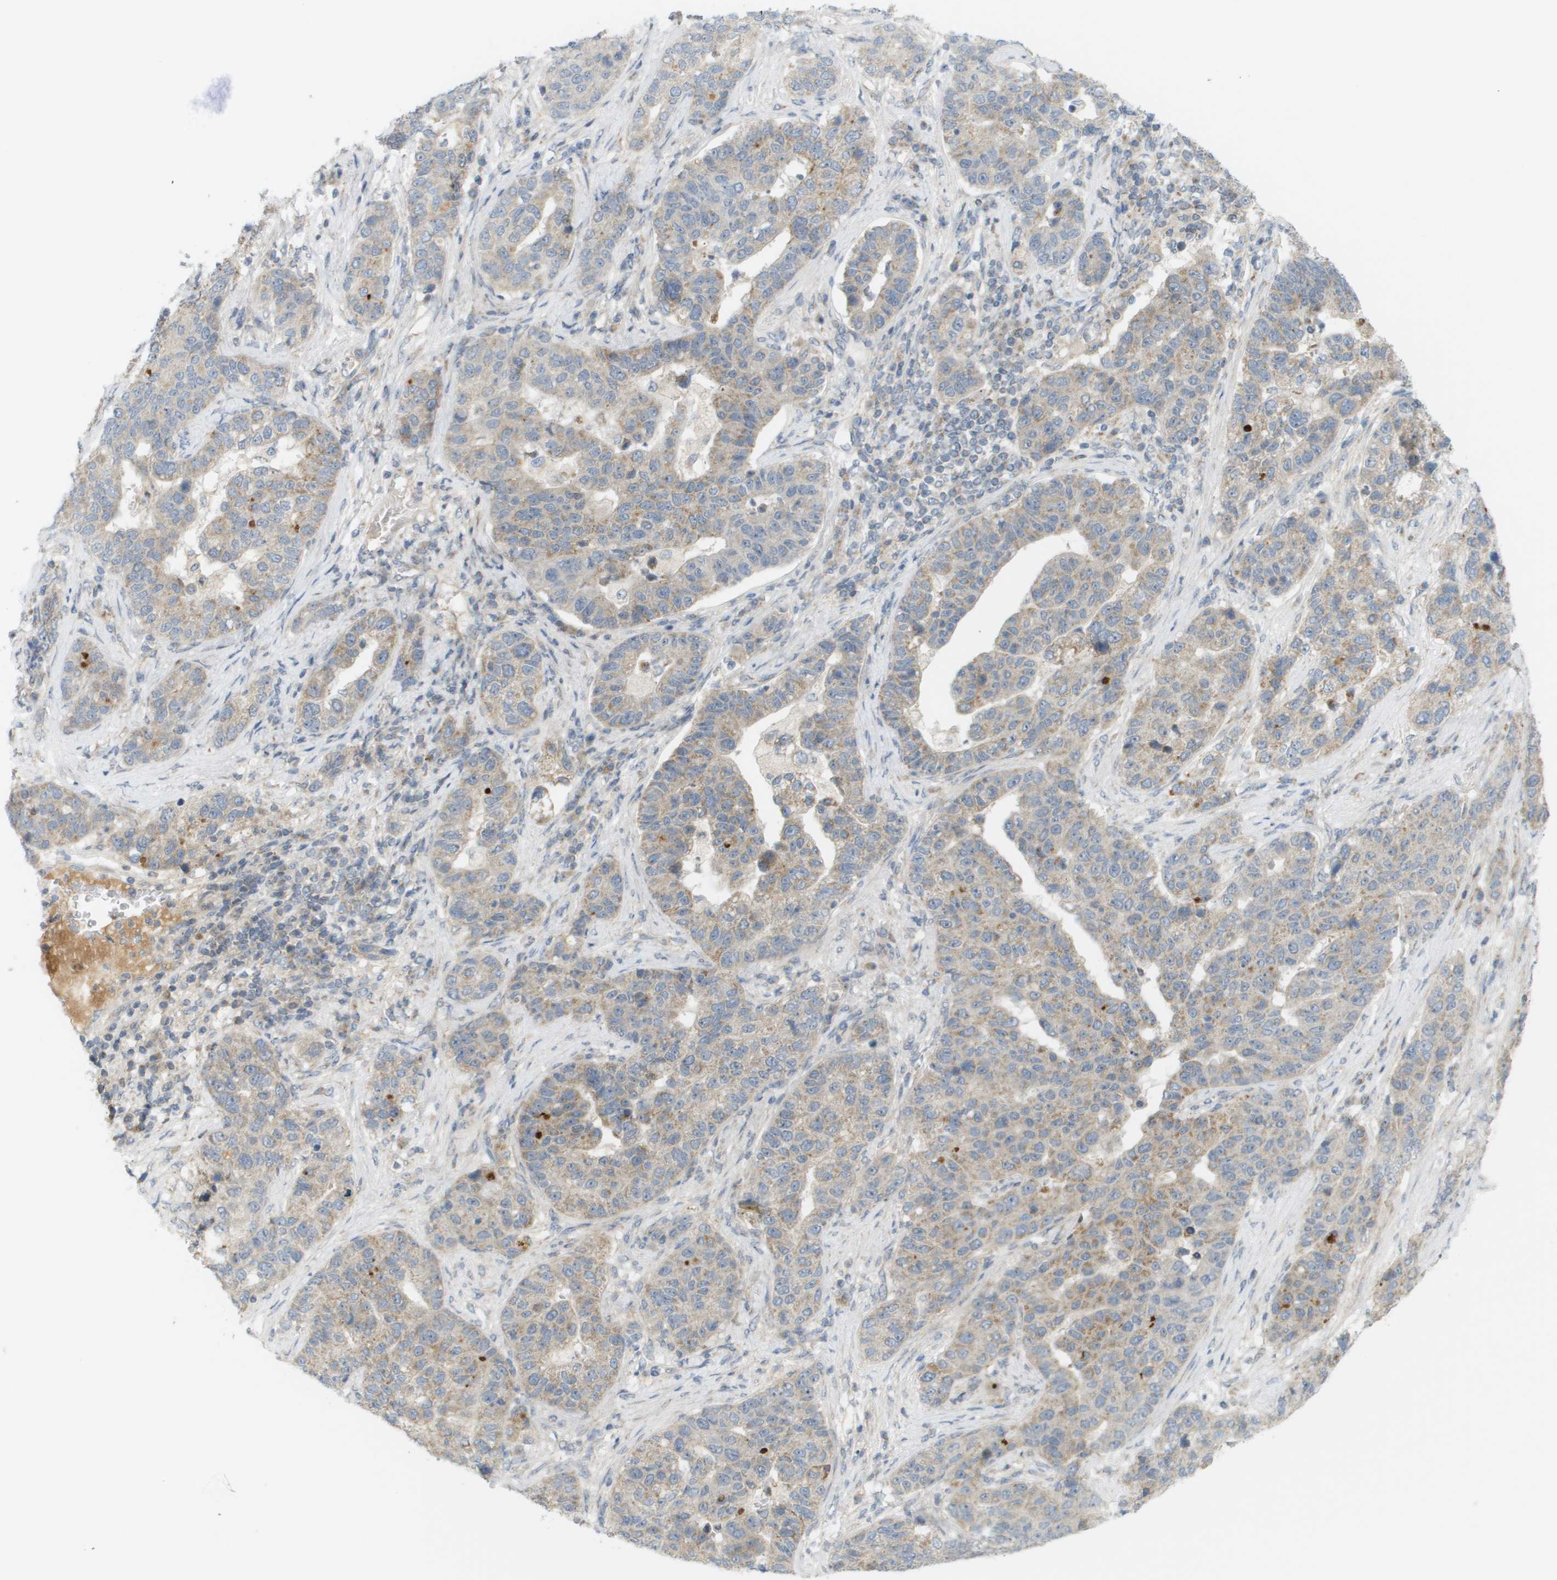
{"staining": {"intensity": "weak", "quantity": ">75%", "location": "cytoplasmic/membranous"}, "tissue": "pancreatic cancer", "cell_type": "Tumor cells", "image_type": "cancer", "snomed": [{"axis": "morphology", "description": "Adenocarcinoma, NOS"}, {"axis": "topography", "description": "Pancreas"}], "caption": "Tumor cells show low levels of weak cytoplasmic/membranous expression in about >75% of cells in human pancreatic cancer.", "gene": "PROC", "patient": {"sex": "female", "age": 61}}